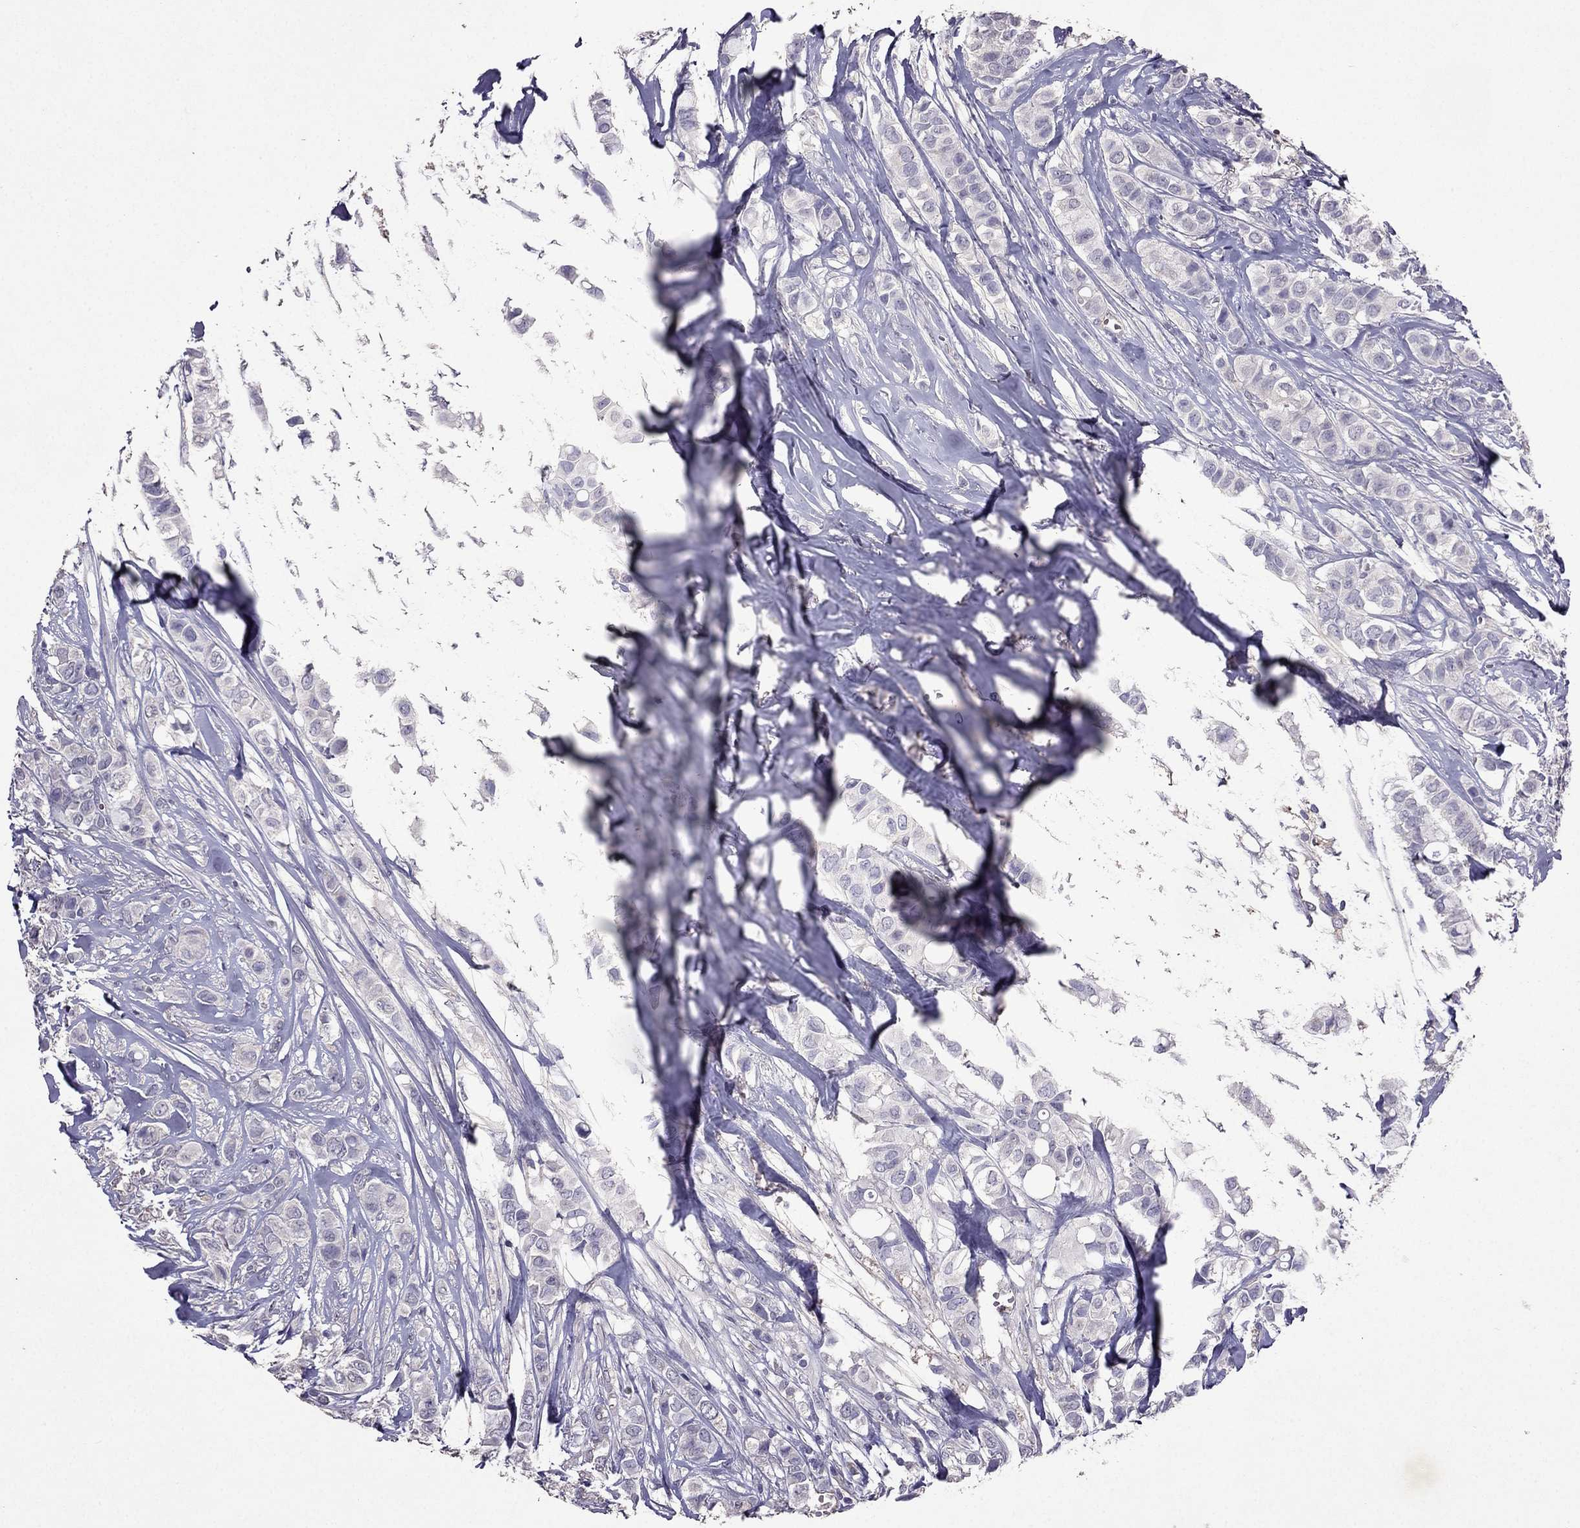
{"staining": {"intensity": "negative", "quantity": "none", "location": "none"}, "tissue": "breast cancer", "cell_type": "Tumor cells", "image_type": "cancer", "snomed": [{"axis": "morphology", "description": "Duct carcinoma"}, {"axis": "topography", "description": "Breast"}], "caption": "High magnification brightfield microscopy of intraductal carcinoma (breast) stained with DAB (3,3'-diaminobenzidine) (brown) and counterstained with hematoxylin (blue): tumor cells show no significant expression.", "gene": "RFLNB", "patient": {"sex": "female", "age": 85}}